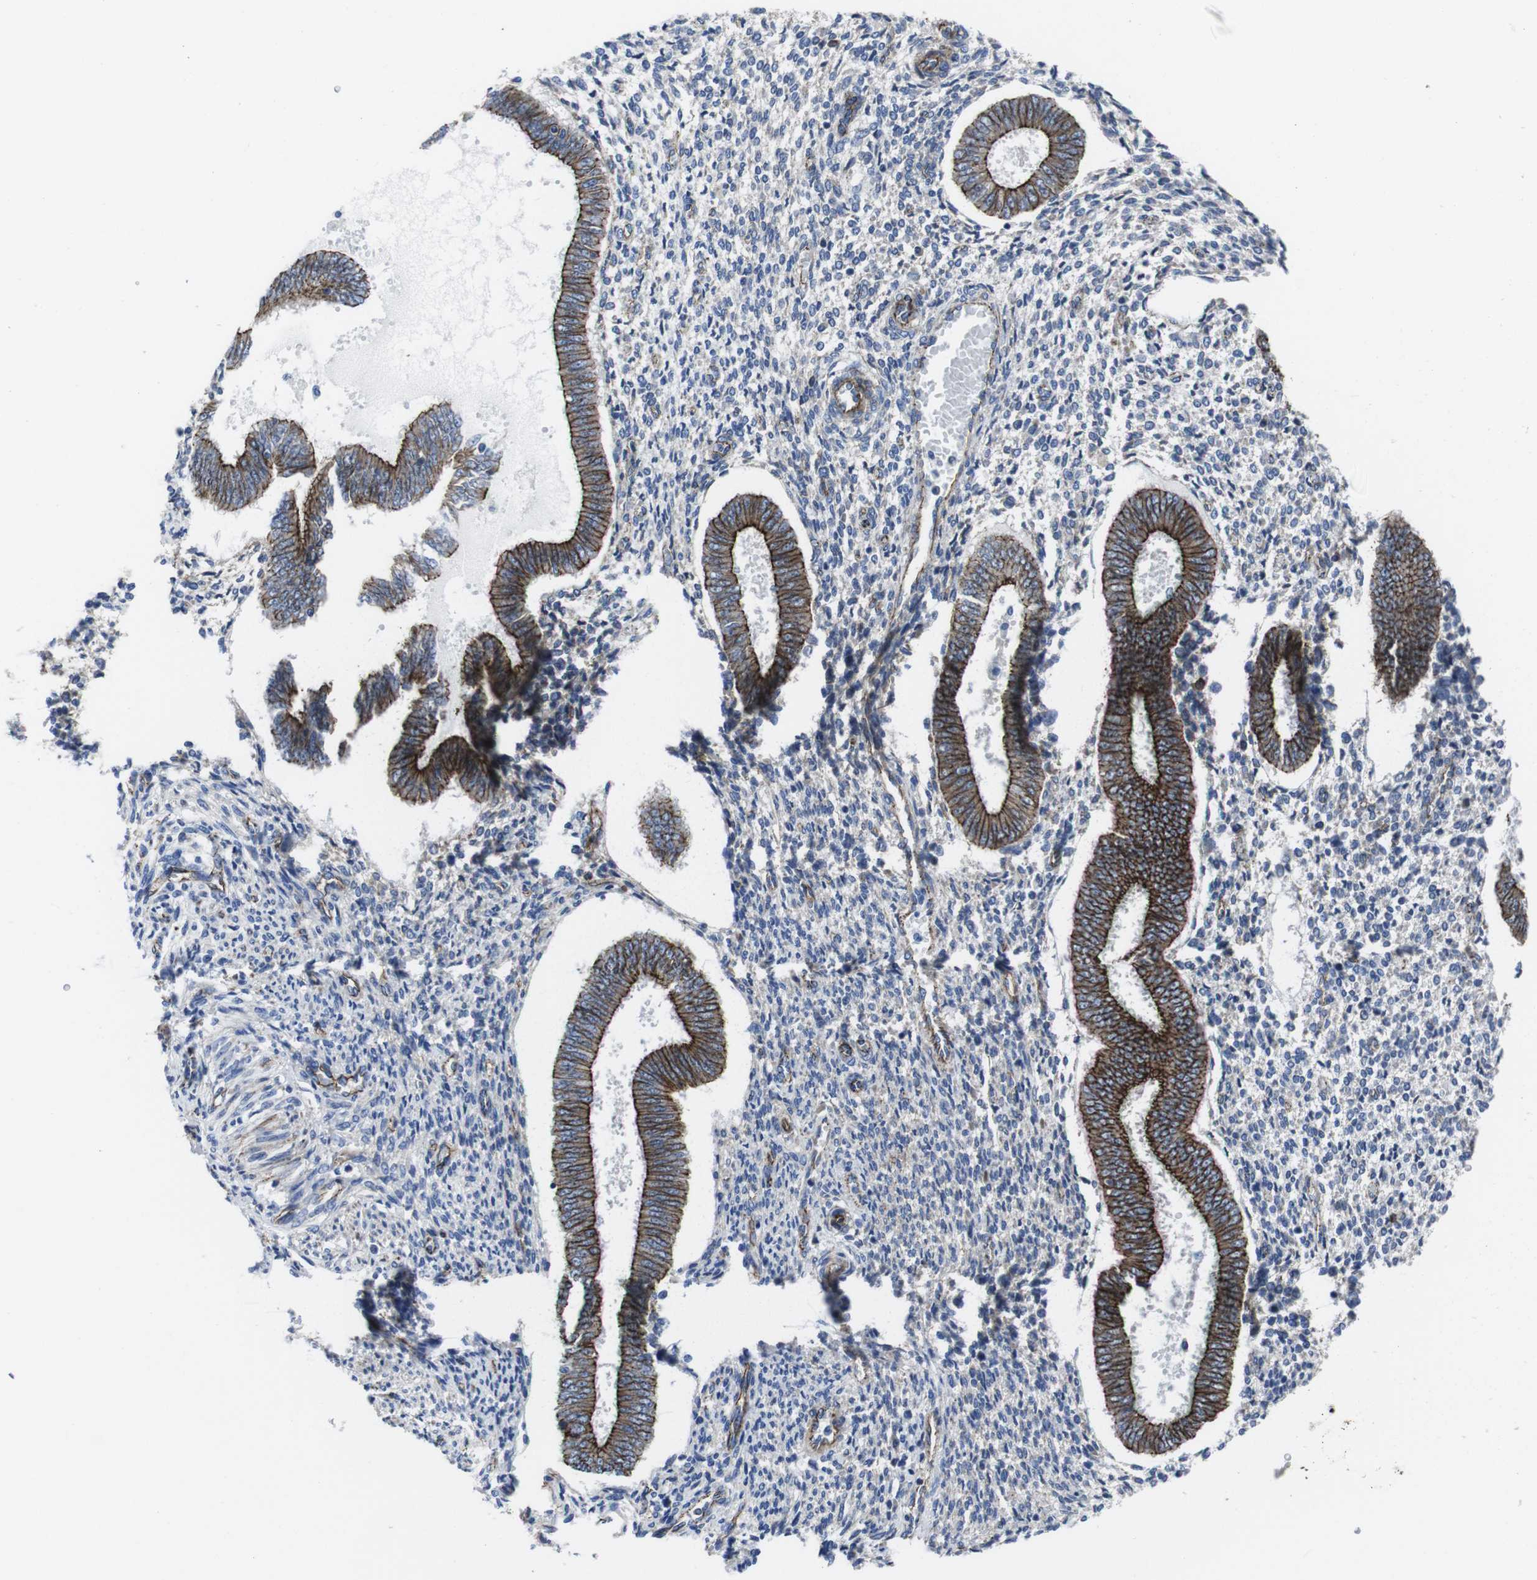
{"staining": {"intensity": "negative", "quantity": "none", "location": "none"}, "tissue": "endometrium", "cell_type": "Cells in endometrial stroma", "image_type": "normal", "snomed": [{"axis": "morphology", "description": "Normal tissue, NOS"}, {"axis": "topography", "description": "Endometrium"}], "caption": "DAB immunohistochemical staining of benign endometrium exhibits no significant expression in cells in endometrial stroma.", "gene": "NUMB", "patient": {"sex": "female", "age": 35}}